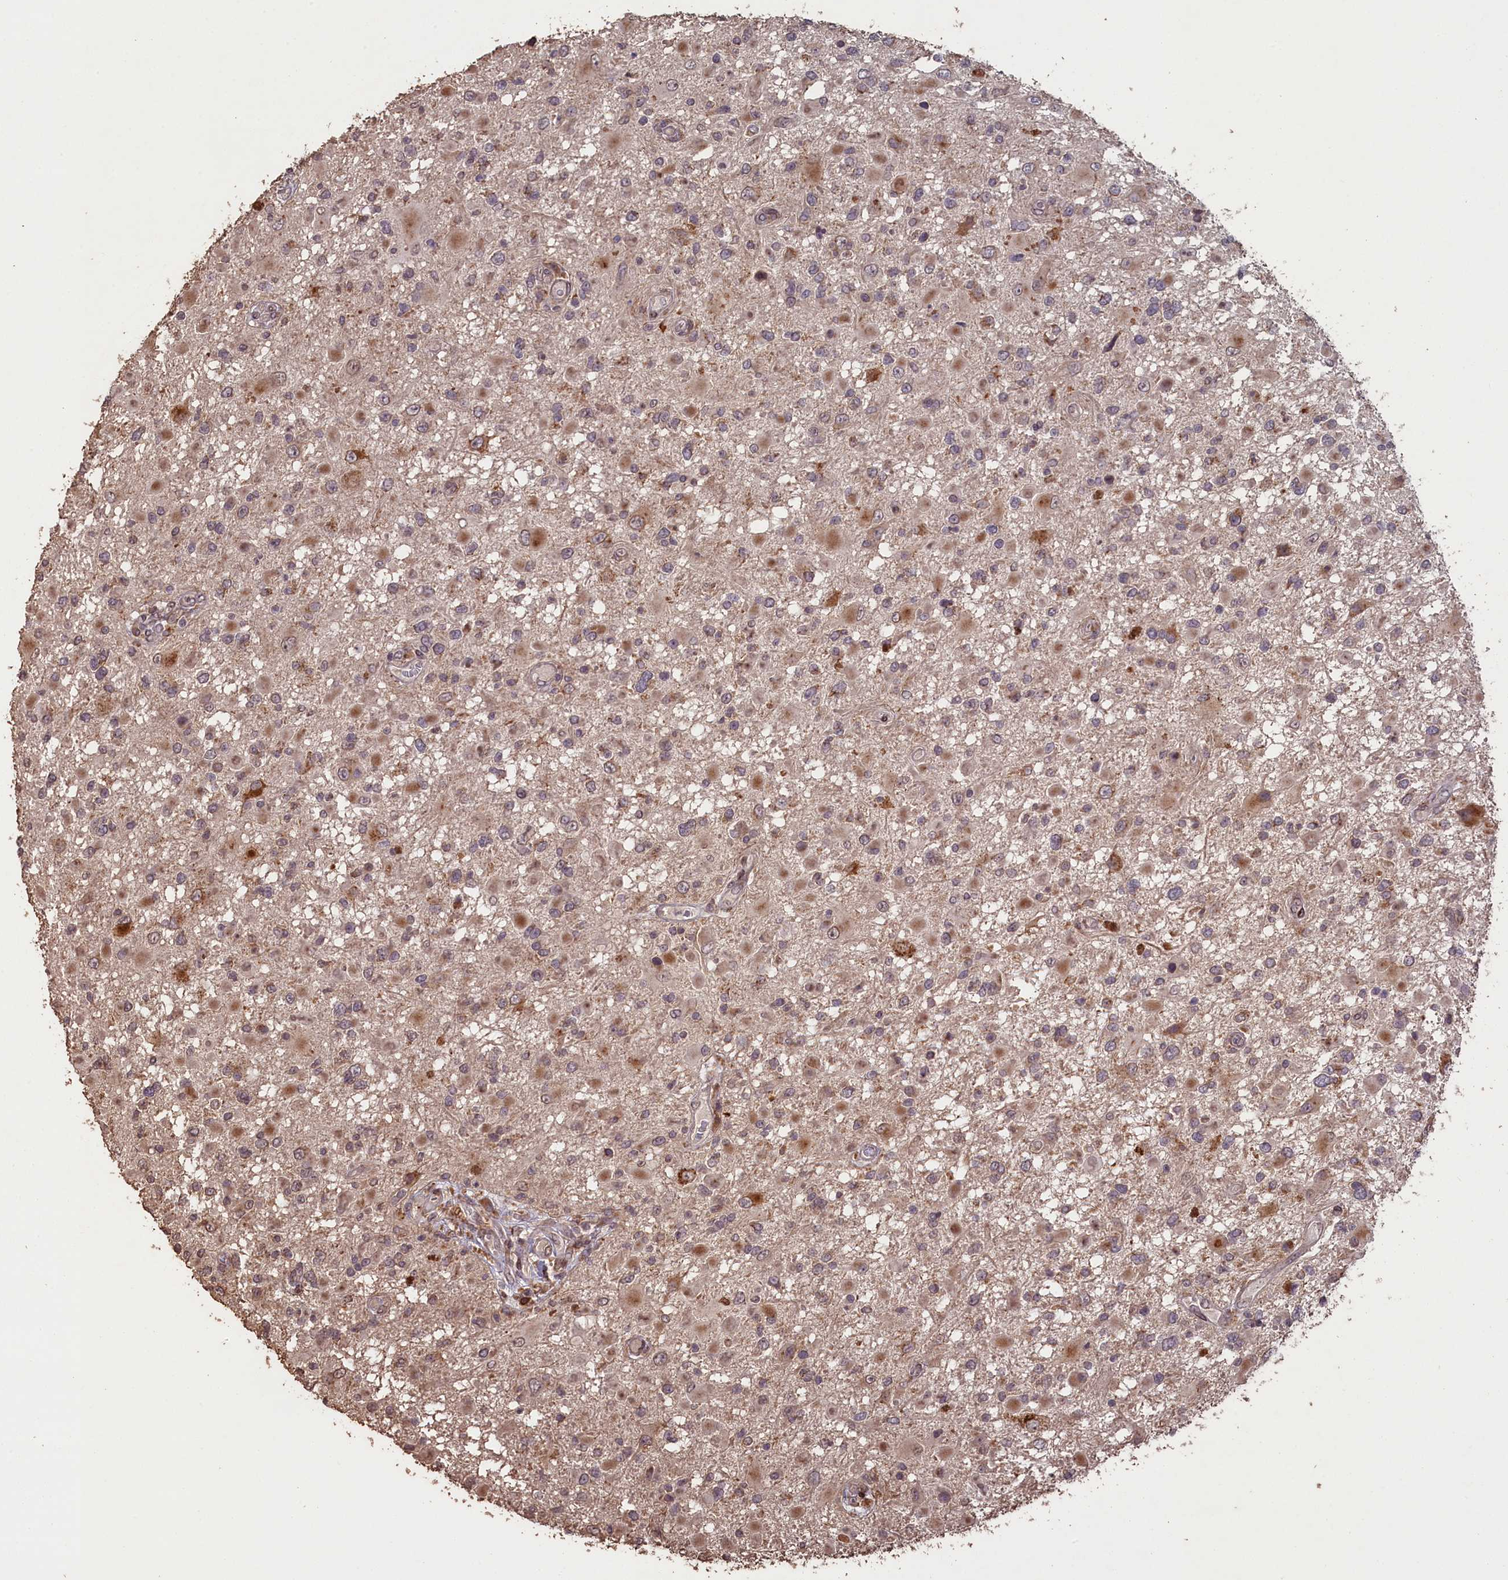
{"staining": {"intensity": "weak", "quantity": "25%-75%", "location": "cytoplasmic/membranous"}, "tissue": "glioma", "cell_type": "Tumor cells", "image_type": "cancer", "snomed": [{"axis": "morphology", "description": "Glioma, malignant, High grade"}, {"axis": "topography", "description": "Brain"}], "caption": "DAB immunohistochemical staining of glioma shows weak cytoplasmic/membranous protein positivity in about 25%-75% of tumor cells.", "gene": "SLC38A7", "patient": {"sex": "male", "age": 53}}